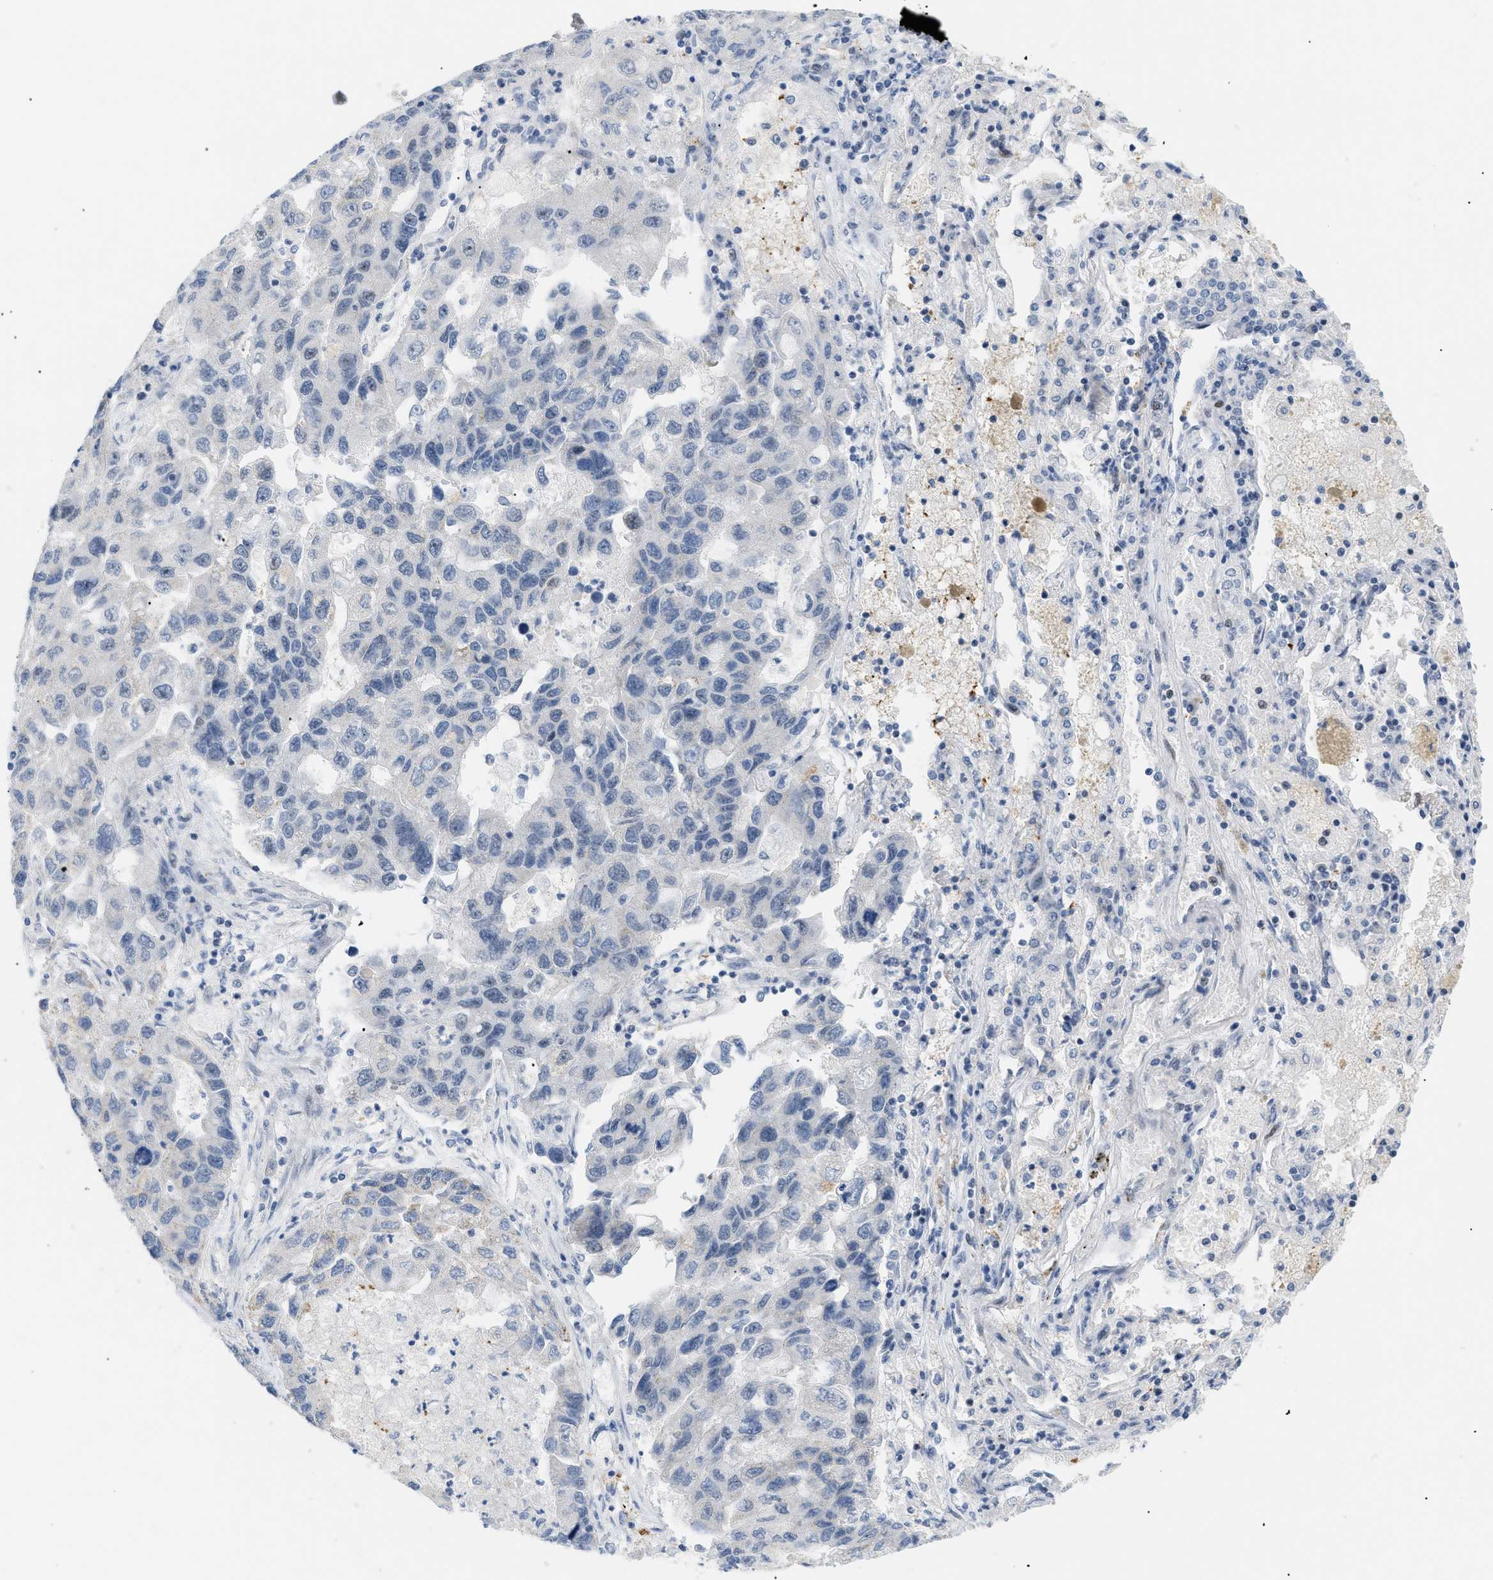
{"staining": {"intensity": "negative", "quantity": "none", "location": "none"}, "tissue": "lung cancer", "cell_type": "Tumor cells", "image_type": "cancer", "snomed": [{"axis": "morphology", "description": "Adenocarcinoma, NOS"}, {"axis": "topography", "description": "Lung"}], "caption": "A photomicrograph of human lung cancer is negative for staining in tumor cells. (Brightfield microscopy of DAB immunohistochemistry (IHC) at high magnification).", "gene": "MED1", "patient": {"sex": "female", "age": 51}}